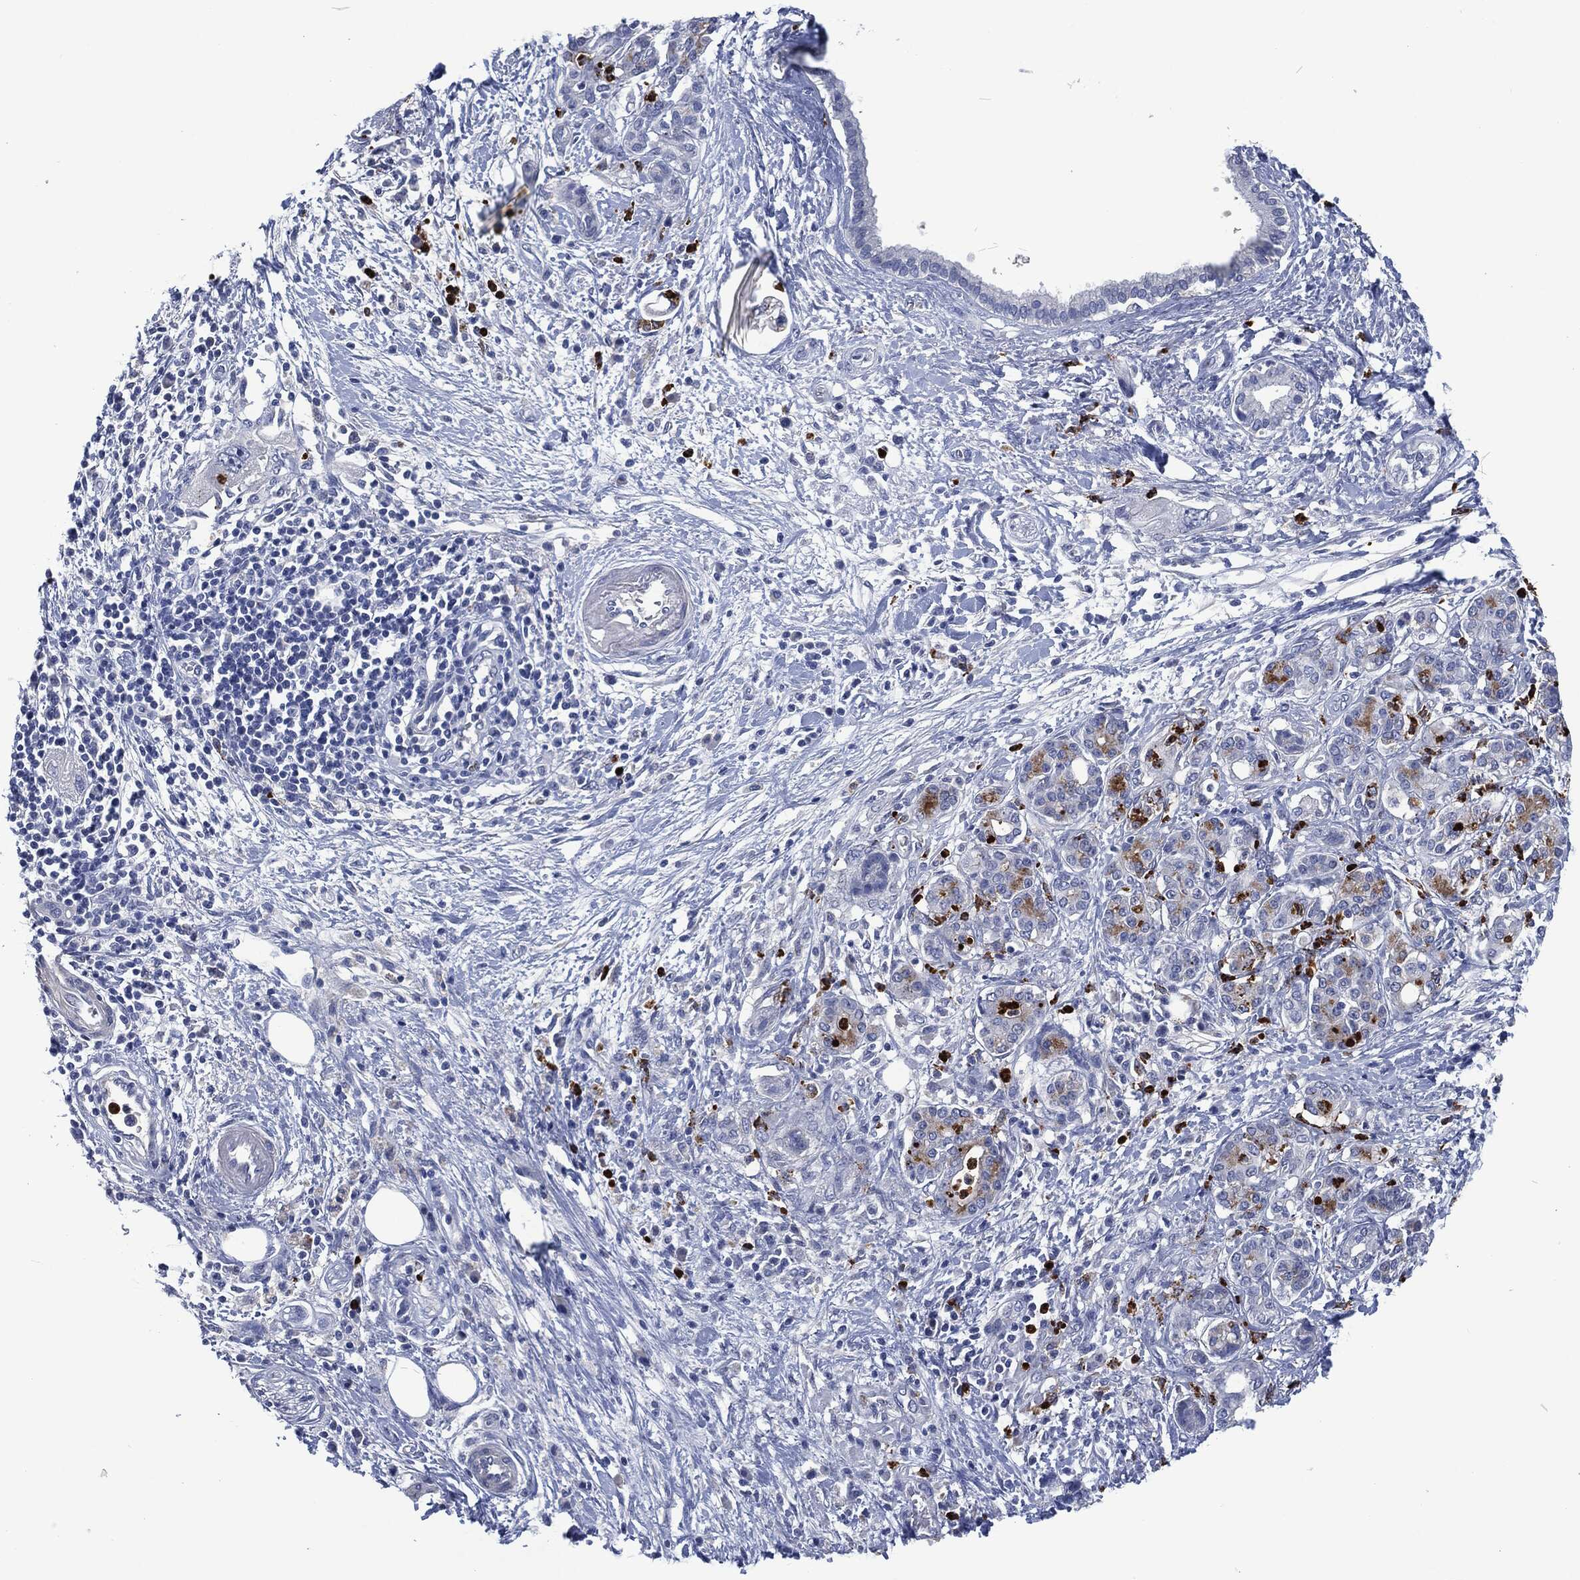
{"staining": {"intensity": "negative", "quantity": "none", "location": "none"}, "tissue": "pancreatic cancer", "cell_type": "Tumor cells", "image_type": "cancer", "snomed": [{"axis": "morphology", "description": "Adenocarcinoma, NOS"}, {"axis": "topography", "description": "Pancreas"}], "caption": "Protein analysis of pancreatic cancer (adenocarcinoma) reveals no significant expression in tumor cells. Brightfield microscopy of IHC stained with DAB (brown) and hematoxylin (blue), captured at high magnification.", "gene": "MPO", "patient": {"sex": "female", "age": 73}}